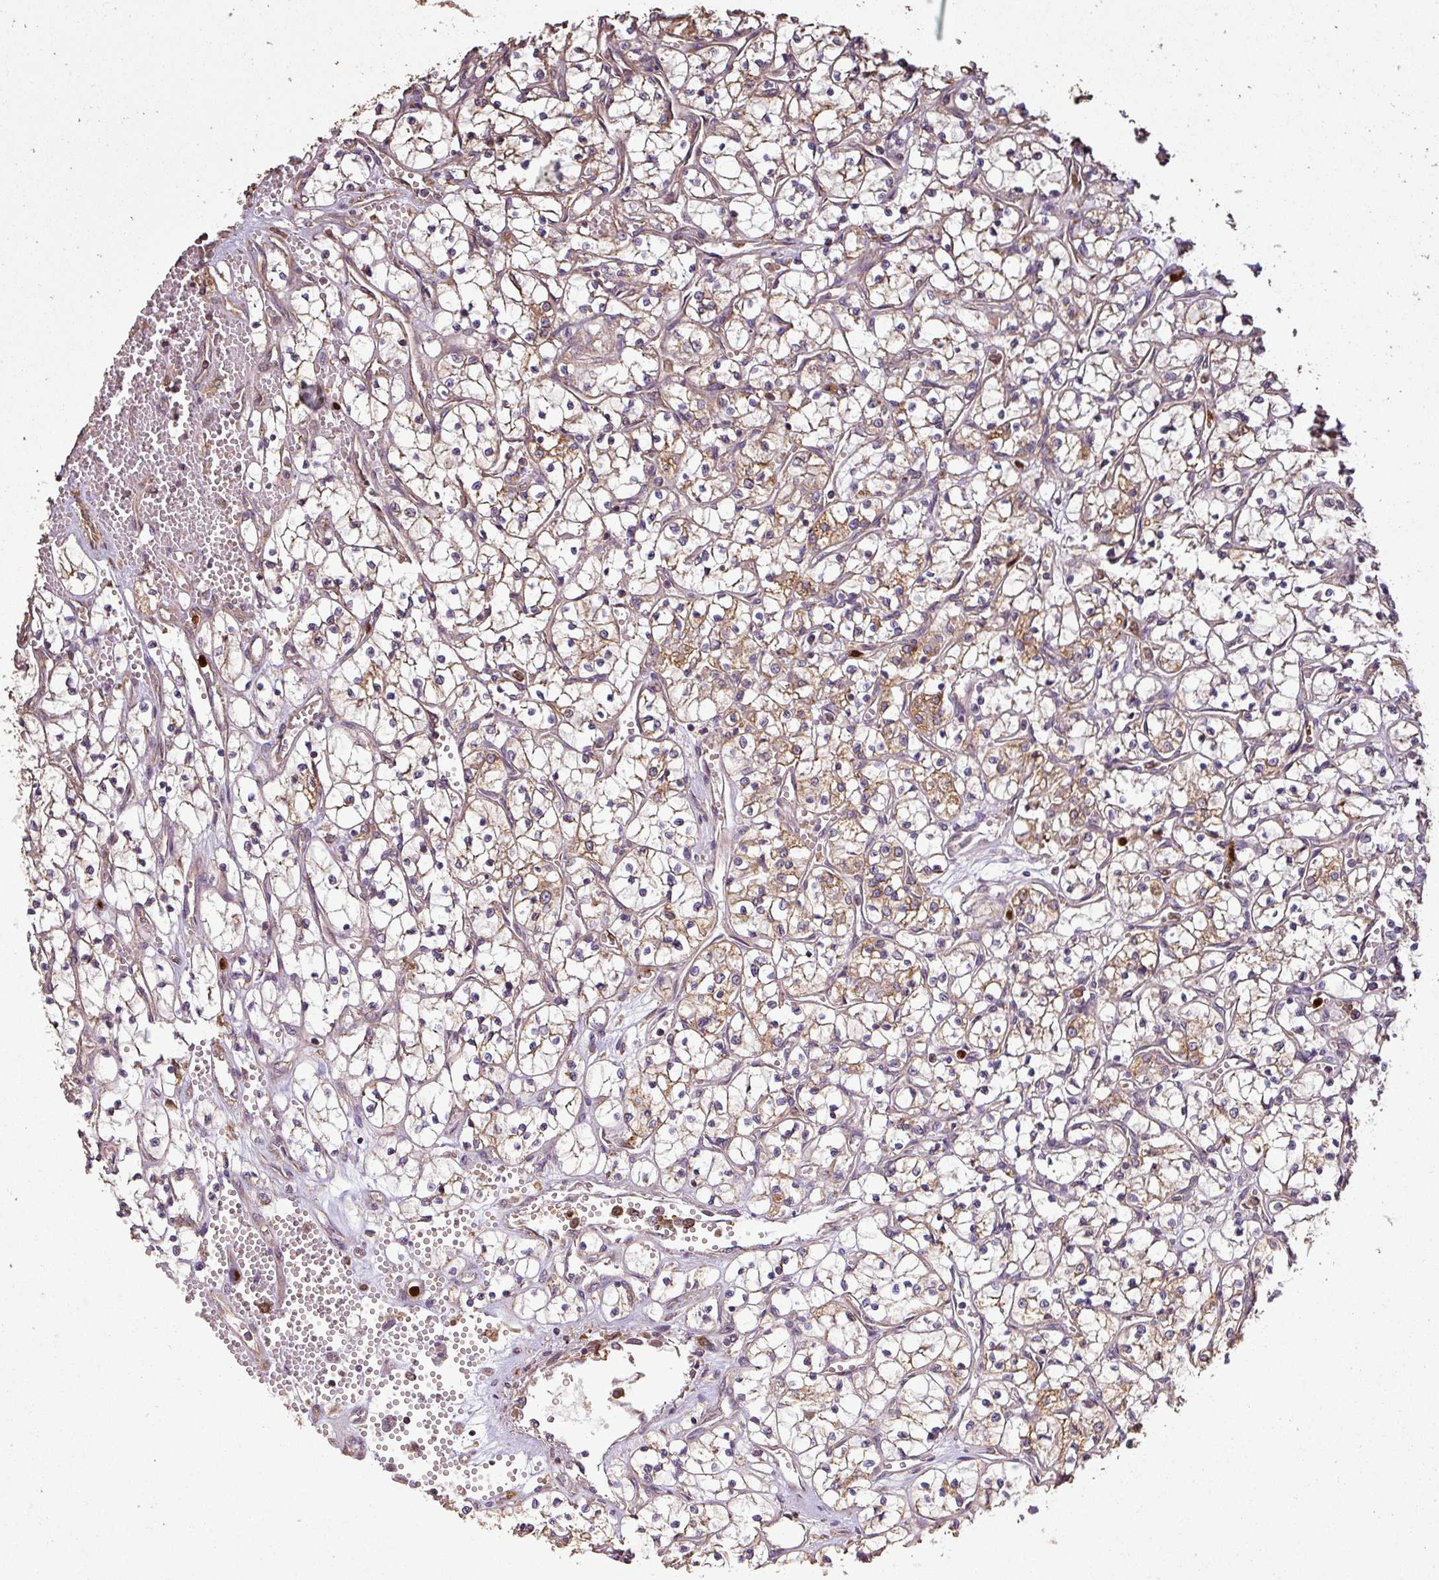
{"staining": {"intensity": "moderate", "quantity": "25%-75%", "location": "cytoplasmic/membranous"}, "tissue": "renal cancer", "cell_type": "Tumor cells", "image_type": "cancer", "snomed": [{"axis": "morphology", "description": "Adenocarcinoma, NOS"}, {"axis": "topography", "description": "Kidney"}], "caption": "A high-resolution photomicrograph shows IHC staining of adenocarcinoma (renal), which exhibits moderate cytoplasmic/membranous positivity in about 25%-75% of tumor cells.", "gene": "PLEKHM1", "patient": {"sex": "female", "age": 69}}